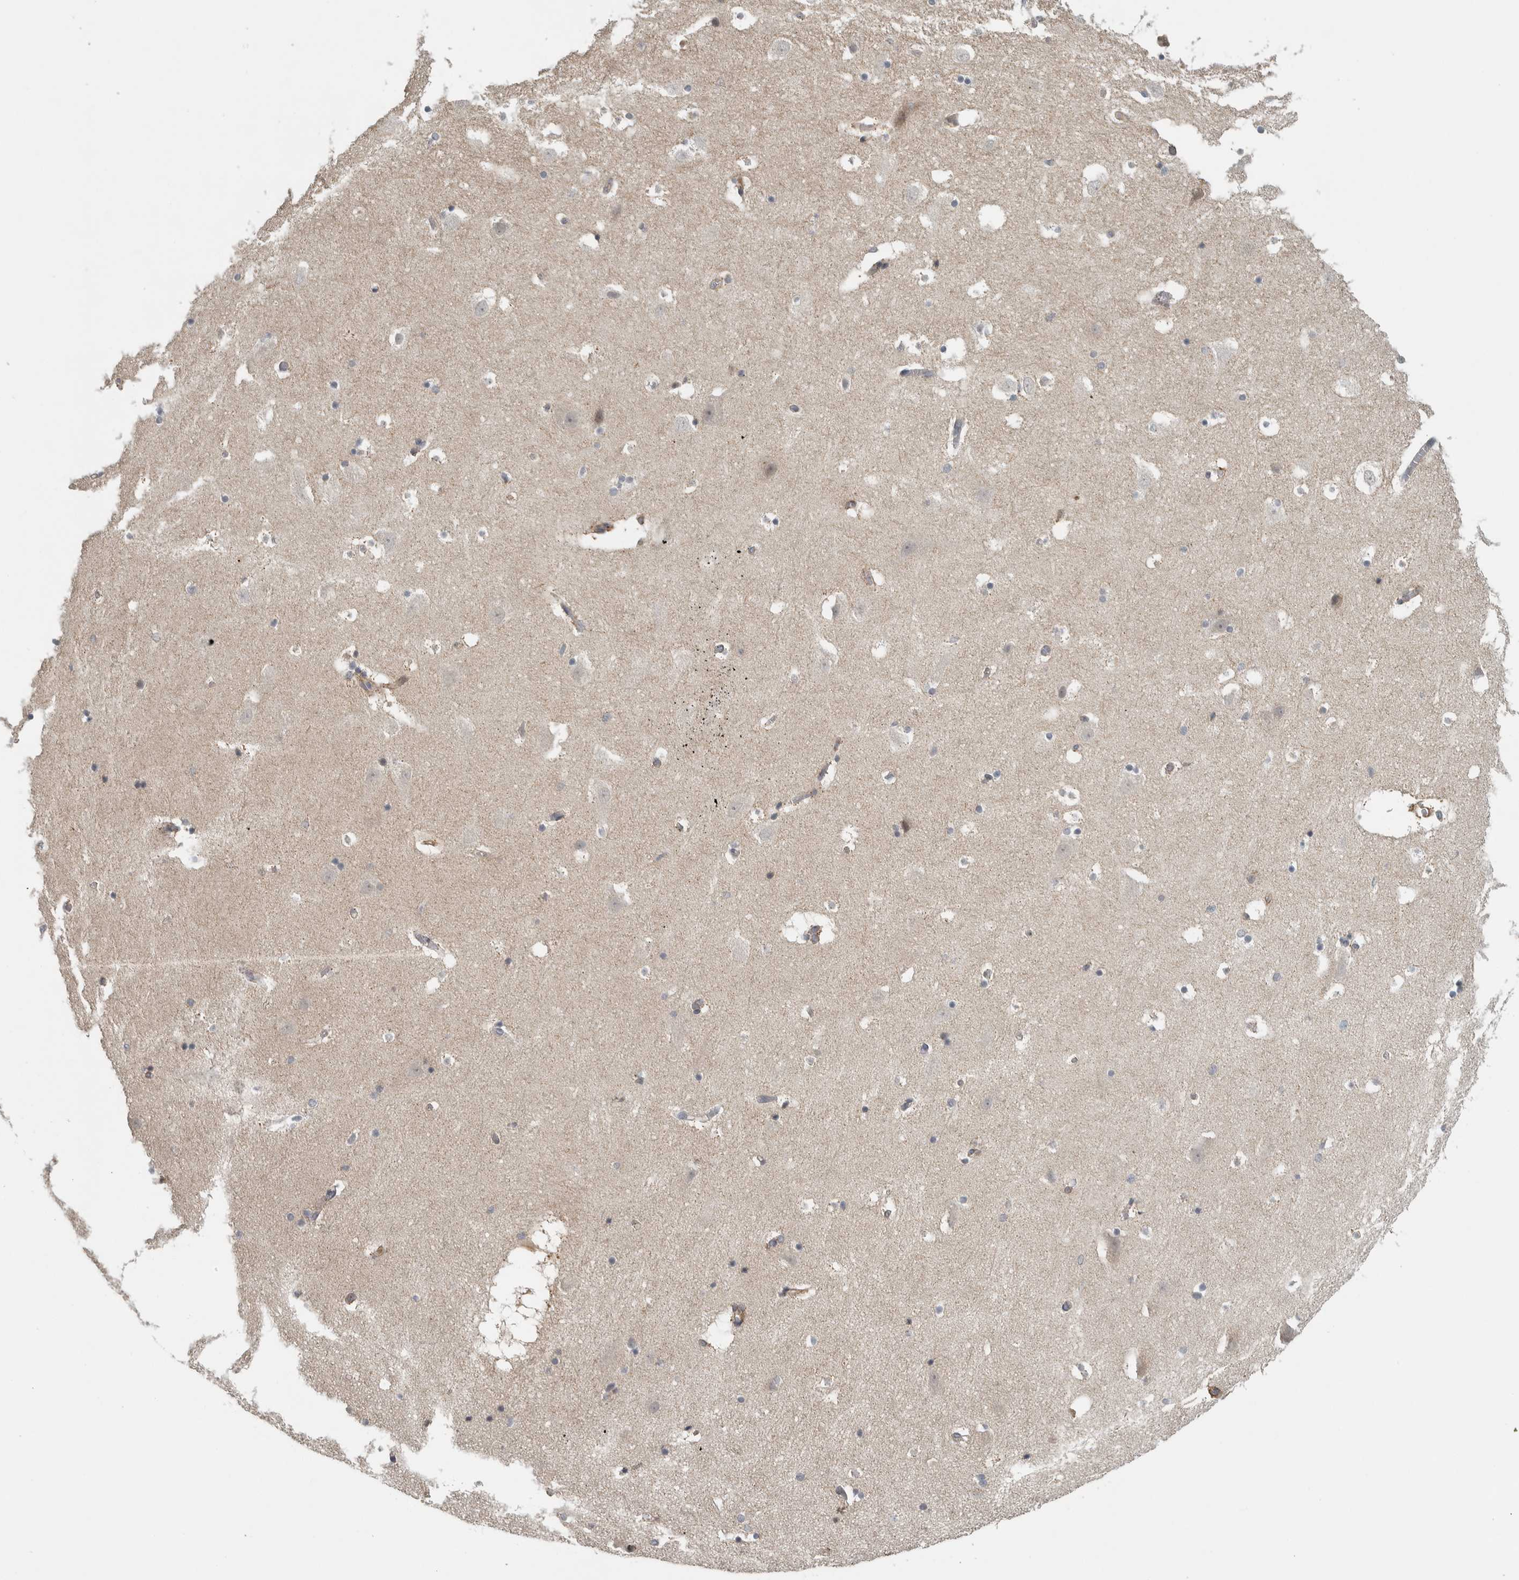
{"staining": {"intensity": "negative", "quantity": "none", "location": "none"}, "tissue": "hippocampus", "cell_type": "Glial cells", "image_type": "normal", "snomed": [{"axis": "morphology", "description": "Normal tissue, NOS"}, {"axis": "topography", "description": "Hippocampus"}], "caption": "Glial cells show no significant positivity in benign hippocampus.", "gene": "LBHD1", "patient": {"sex": "male", "age": 45}}